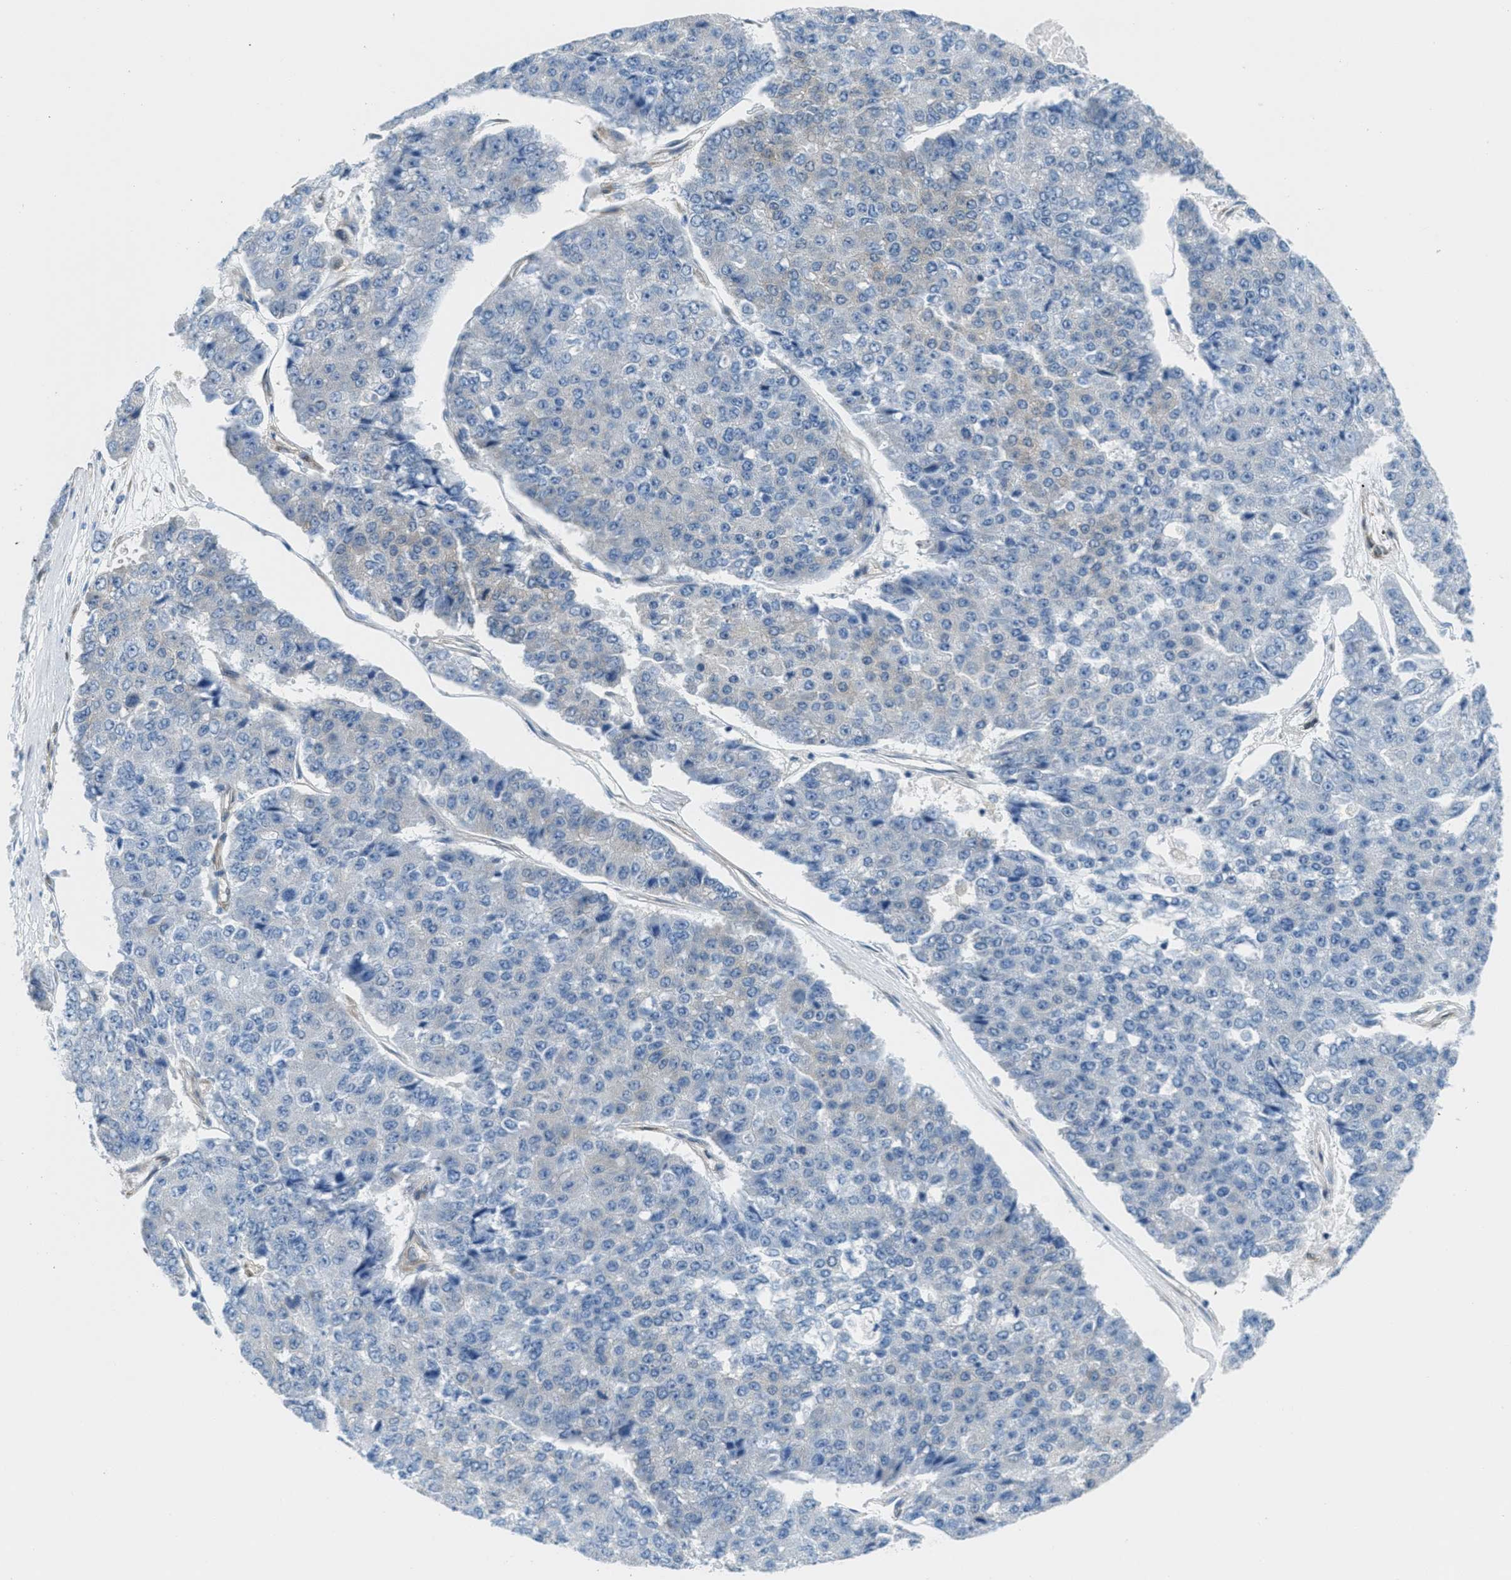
{"staining": {"intensity": "negative", "quantity": "none", "location": "none"}, "tissue": "pancreatic cancer", "cell_type": "Tumor cells", "image_type": "cancer", "snomed": [{"axis": "morphology", "description": "Adenocarcinoma, NOS"}, {"axis": "topography", "description": "Pancreas"}], "caption": "There is no significant positivity in tumor cells of adenocarcinoma (pancreatic).", "gene": "MAPRE2", "patient": {"sex": "male", "age": 50}}